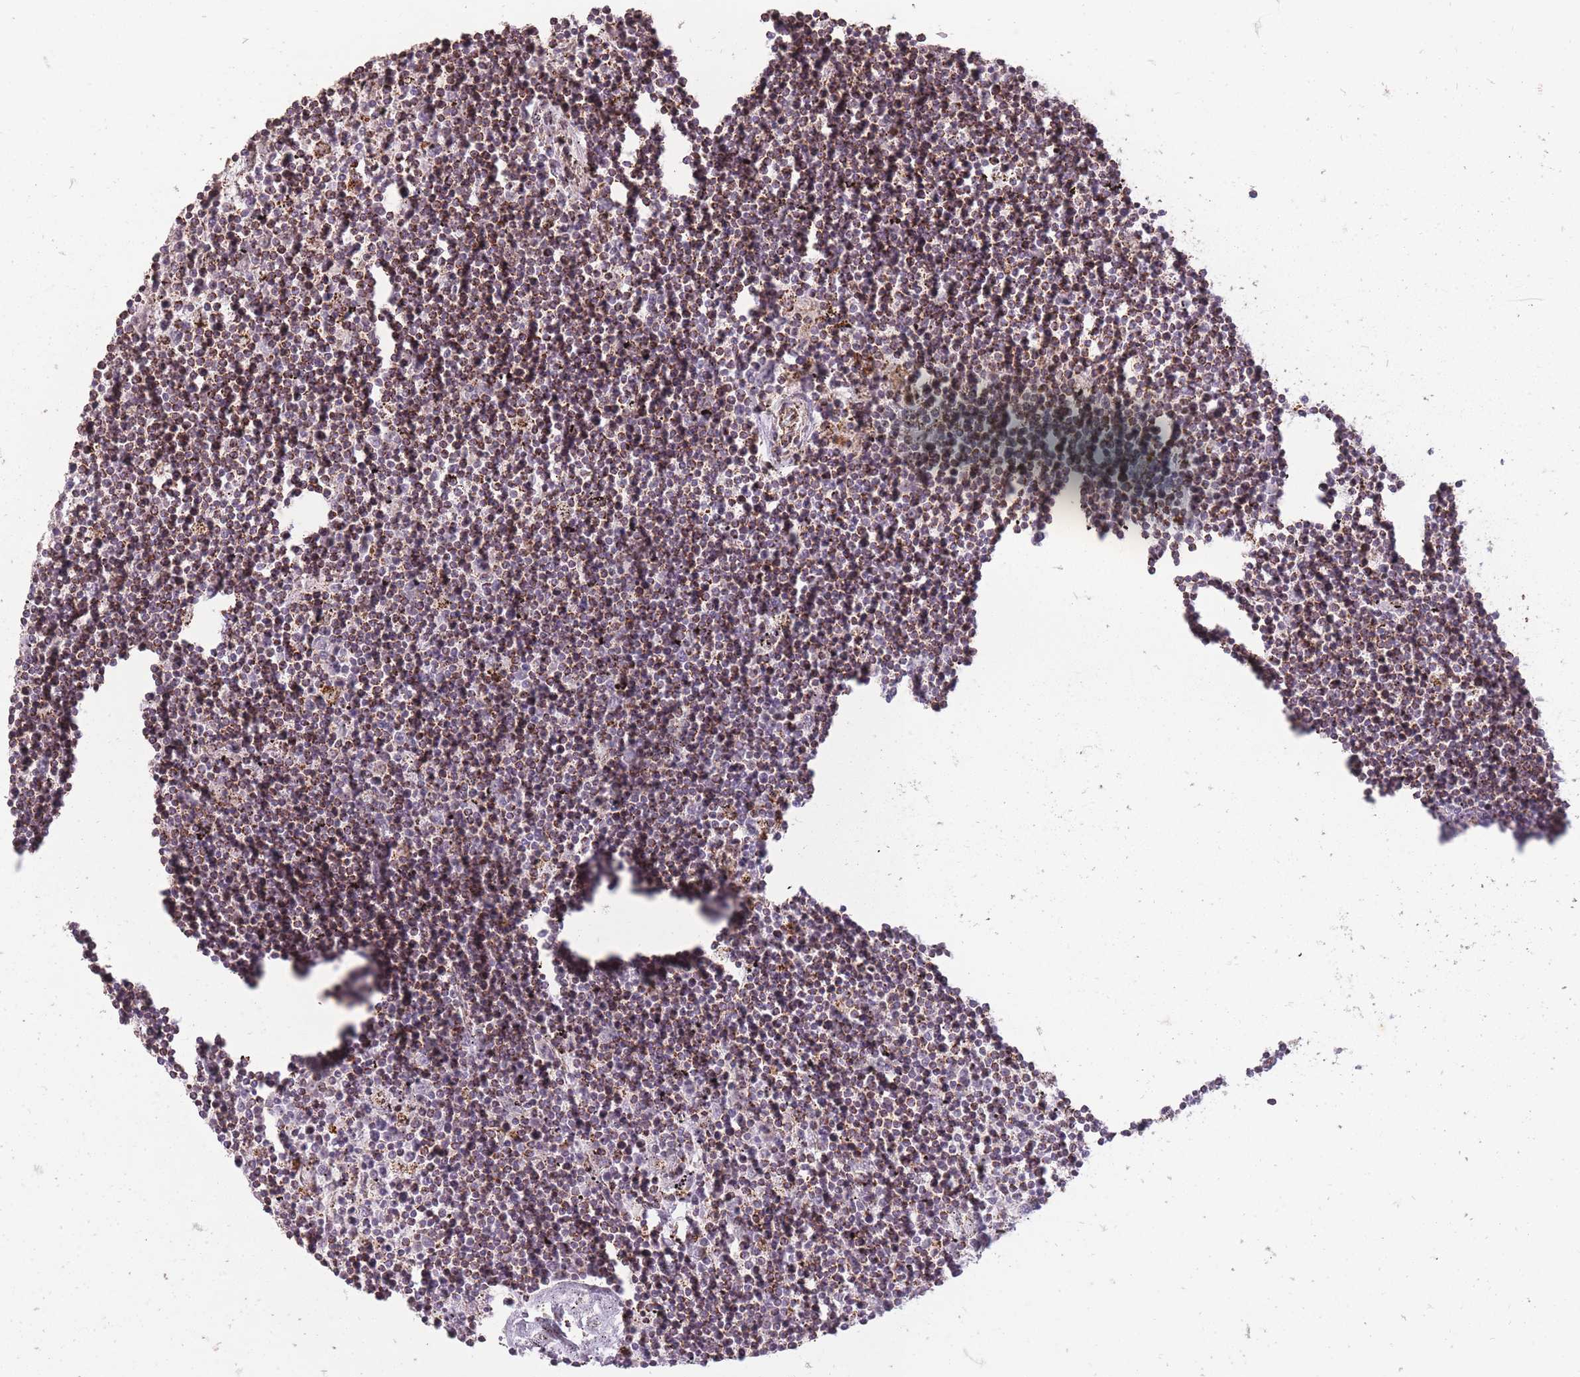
{"staining": {"intensity": "strong", "quantity": "25%-75%", "location": "cytoplasmic/membranous,nuclear"}, "tissue": "lymphoma", "cell_type": "Tumor cells", "image_type": "cancer", "snomed": [{"axis": "morphology", "description": "Malignant lymphoma, non-Hodgkin's type, Low grade"}, {"axis": "topography", "description": "Spleen"}], "caption": "Strong cytoplasmic/membranous and nuclear staining for a protein is appreciated in about 25%-75% of tumor cells of lymphoma using IHC.", "gene": "CNOT8", "patient": {"sex": "male", "age": 76}}